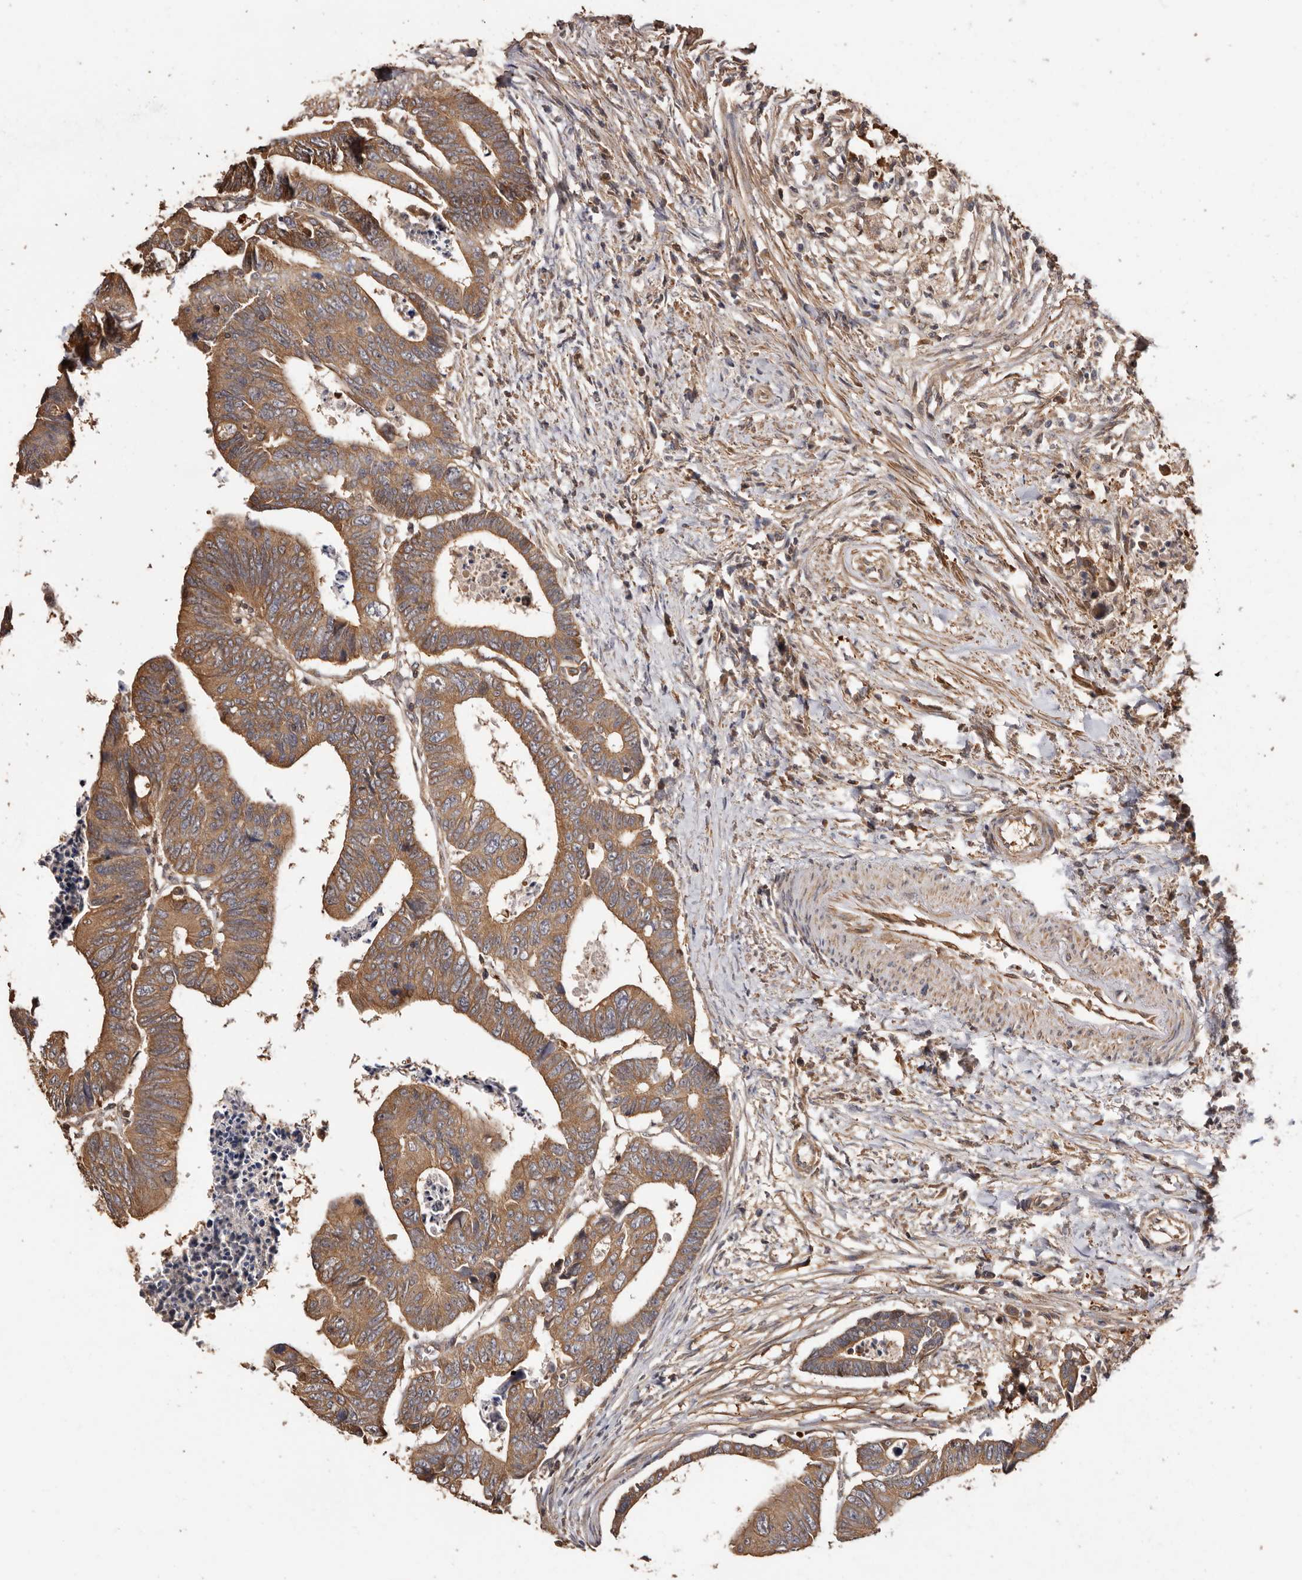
{"staining": {"intensity": "moderate", "quantity": ">75%", "location": "cytoplasmic/membranous"}, "tissue": "colorectal cancer", "cell_type": "Tumor cells", "image_type": "cancer", "snomed": [{"axis": "morphology", "description": "Adenocarcinoma, NOS"}, {"axis": "topography", "description": "Rectum"}], "caption": "Protein staining of adenocarcinoma (colorectal) tissue shows moderate cytoplasmic/membranous positivity in approximately >75% of tumor cells. The protein is shown in brown color, while the nuclei are stained blue.", "gene": "COQ8B", "patient": {"sex": "female", "age": 65}}